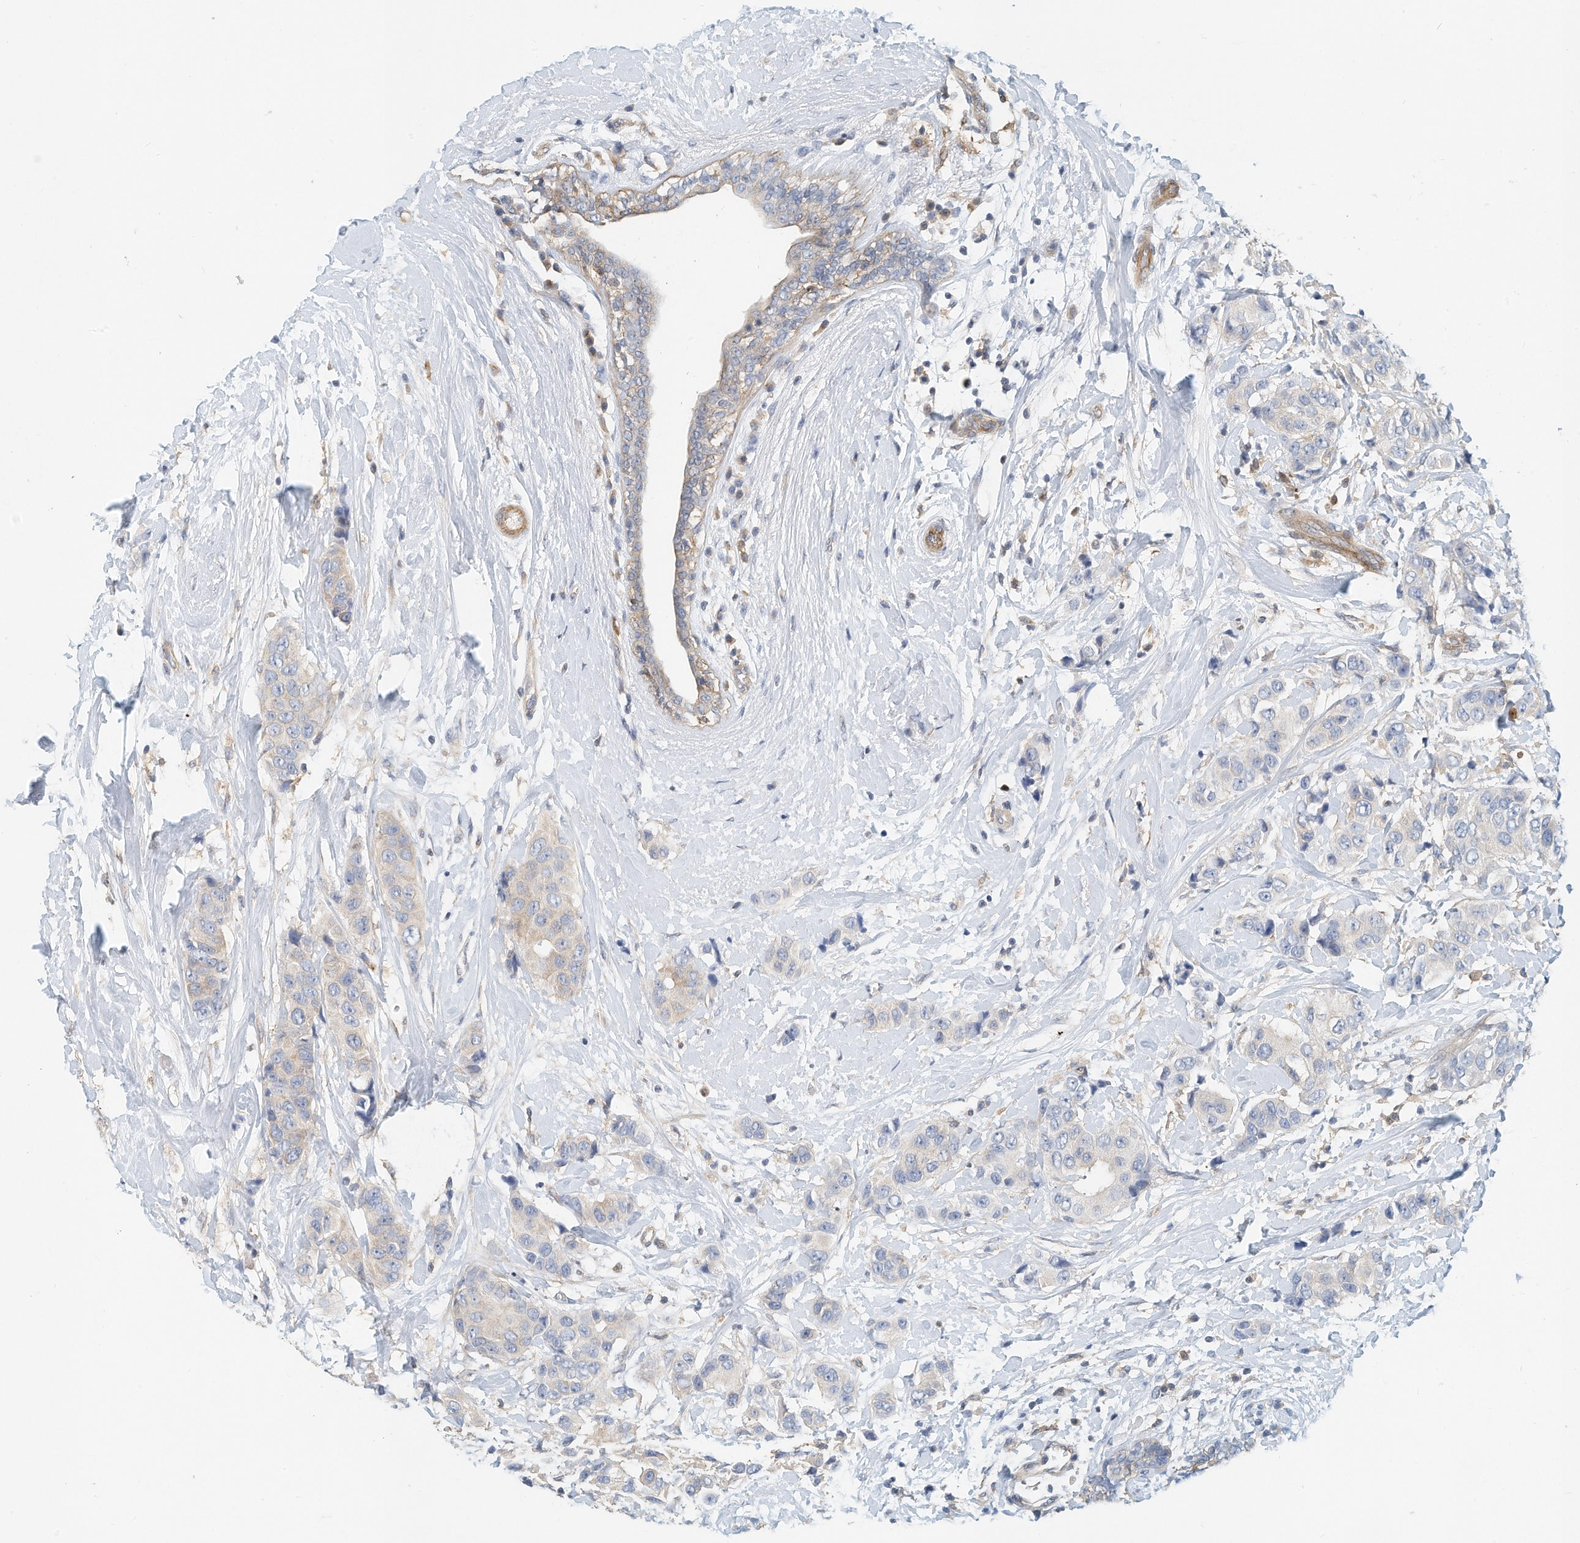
{"staining": {"intensity": "negative", "quantity": "none", "location": "none"}, "tissue": "breast cancer", "cell_type": "Tumor cells", "image_type": "cancer", "snomed": [{"axis": "morphology", "description": "Normal tissue, NOS"}, {"axis": "morphology", "description": "Duct carcinoma"}, {"axis": "topography", "description": "Breast"}], "caption": "A high-resolution image shows immunohistochemistry staining of intraductal carcinoma (breast), which demonstrates no significant expression in tumor cells.", "gene": "MICAL1", "patient": {"sex": "female", "age": 39}}